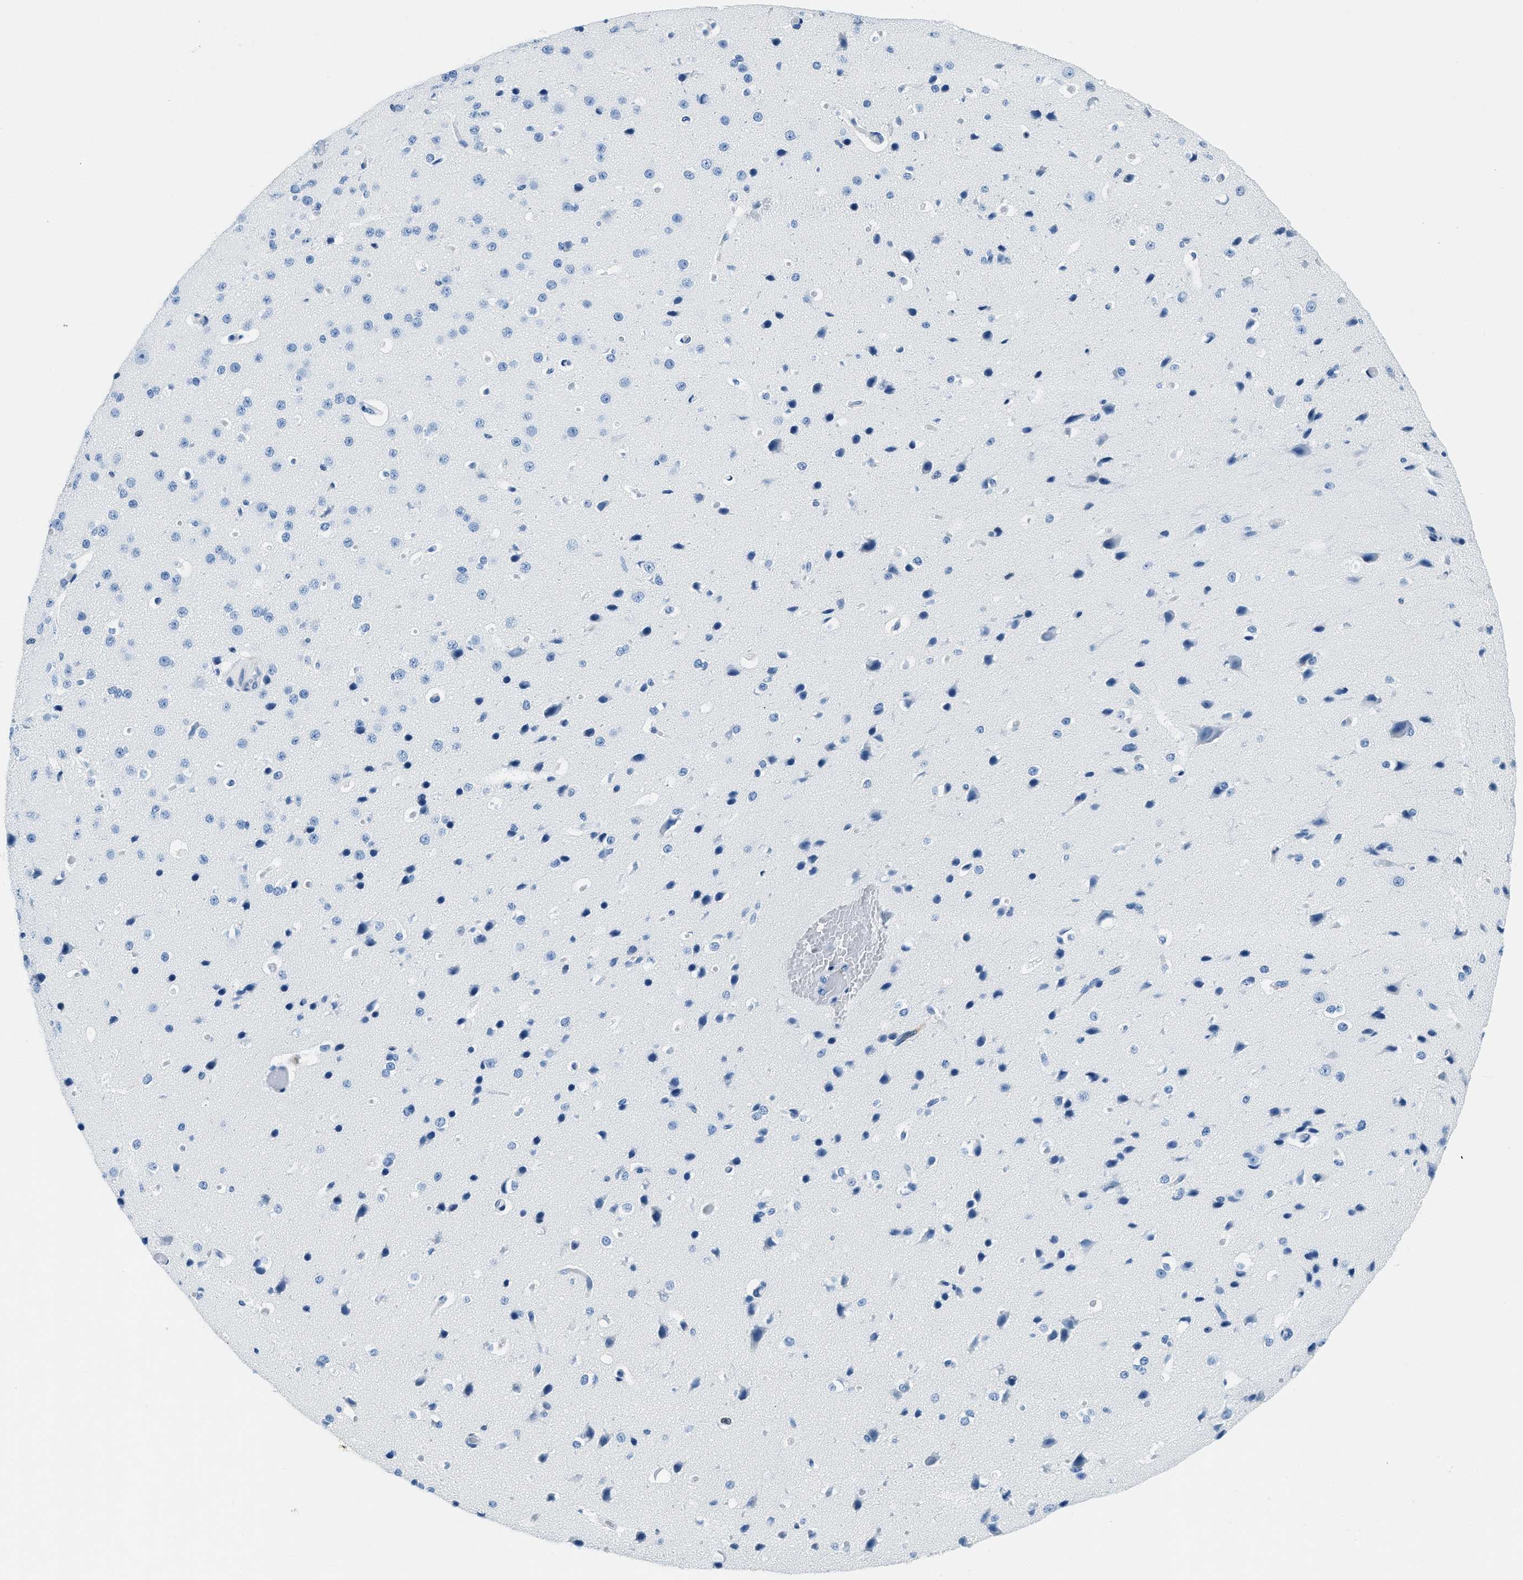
{"staining": {"intensity": "negative", "quantity": "none", "location": "none"}, "tissue": "cerebral cortex", "cell_type": "Endothelial cells", "image_type": "normal", "snomed": [{"axis": "morphology", "description": "Normal tissue, NOS"}, {"axis": "morphology", "description": "Developmental malformation"}, {"axis": "topography", "description": "Cerebral cortex"}], "caption": "Immunohistochemistry (IHC) of benign cerebral cortex shows no staining in endothelial cells. (DAB immunohistochemistry, high magnification).", "gene": "CAPG", "patient": {"sex": "female", "age": 30}}